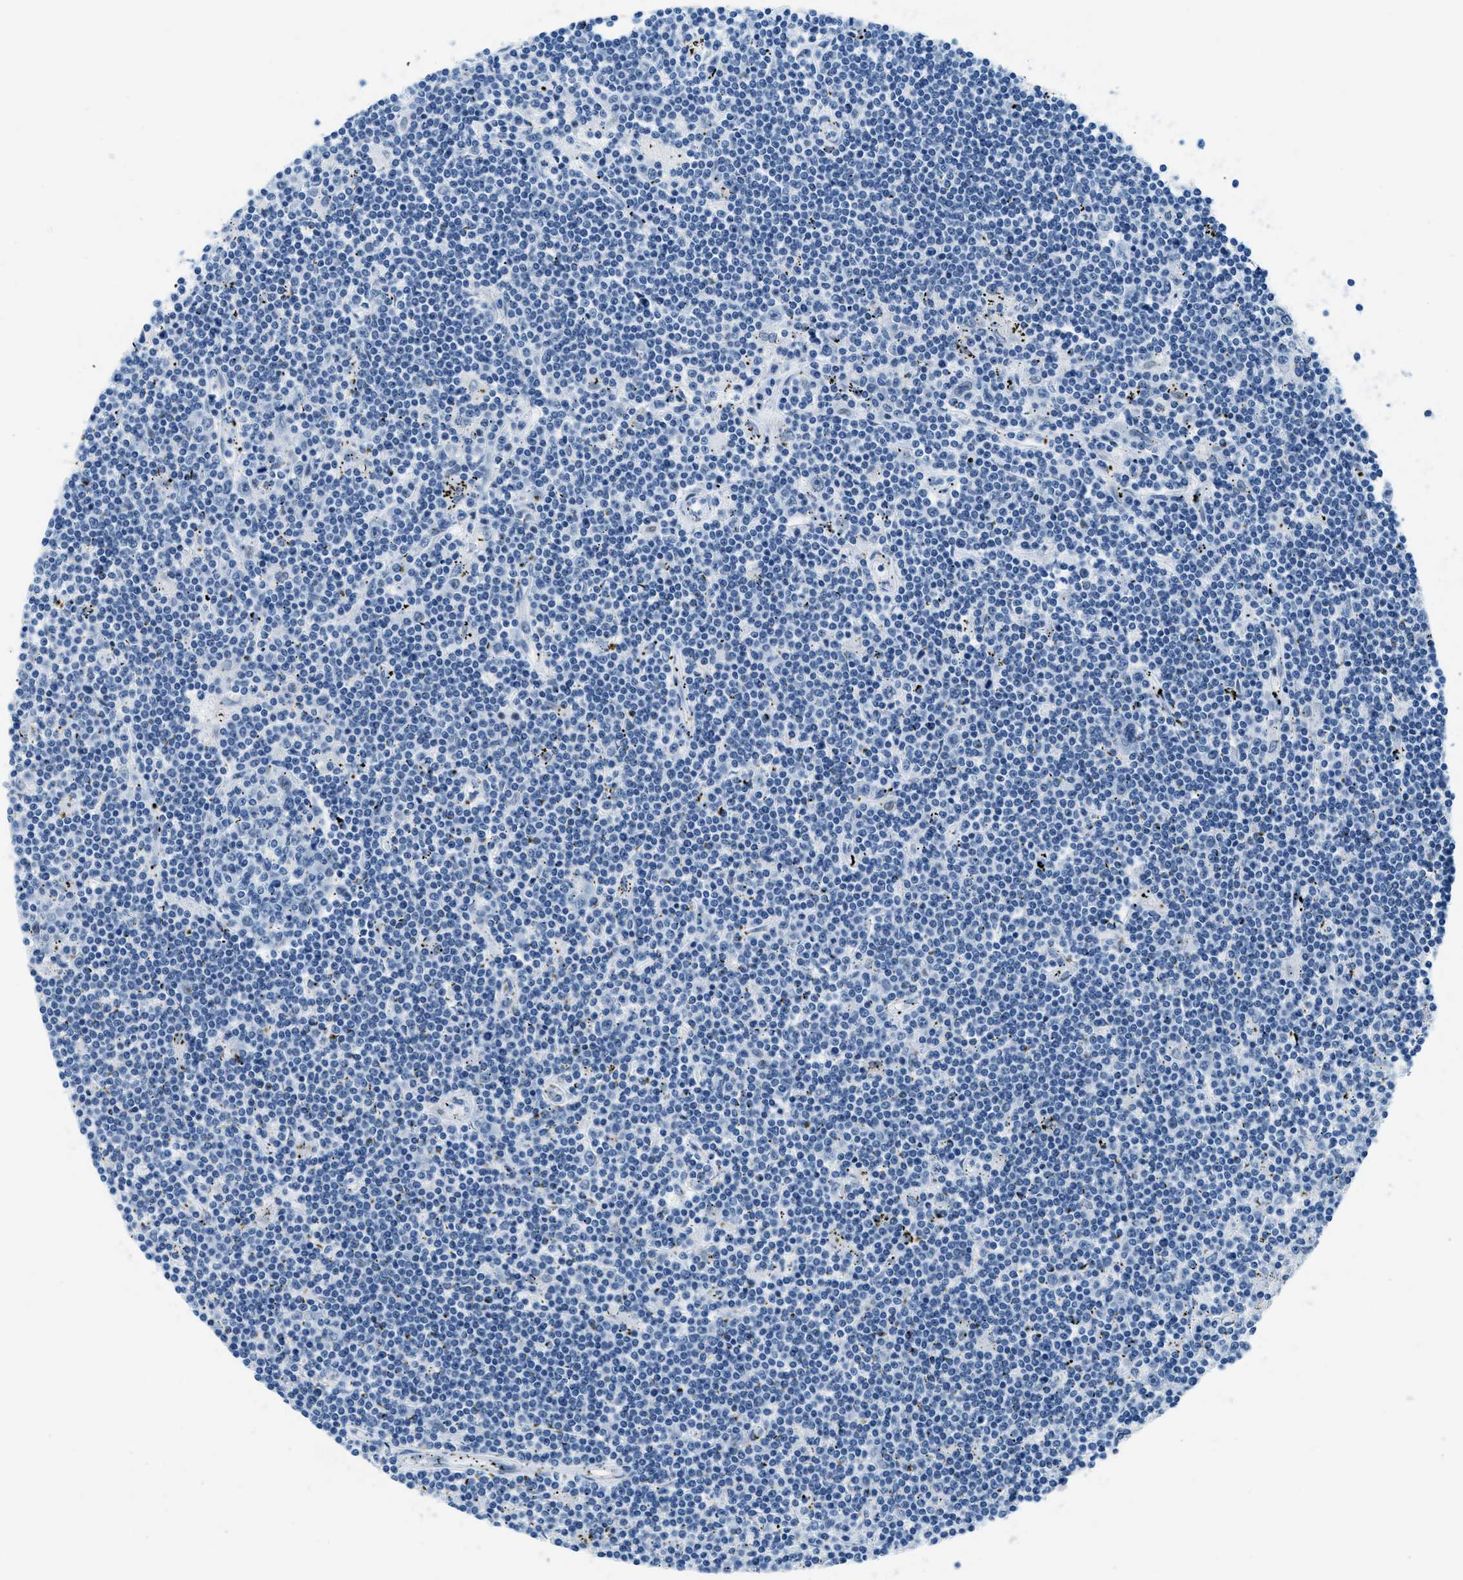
{"staining": {"intensity": "negative", "quantity": "none", "location": "none"}, "tissue": "lymphoma", "cell_type": "Tumor cells", "image_type": "cancer", "snomed": [{"axis": "morphology", "description": "Malignant lymphoma, non-Hodgkin's type, Low grade"}, {"axis": "topography", "description": "Spleen"}], "caption": "Protein analysis of low-grade malignant lymphoma, non-Hodgkin's type displays no significant staining in tumor cells.", "gene": "PLA2G2A", "patient": {"sex": "male", "age": 76}}